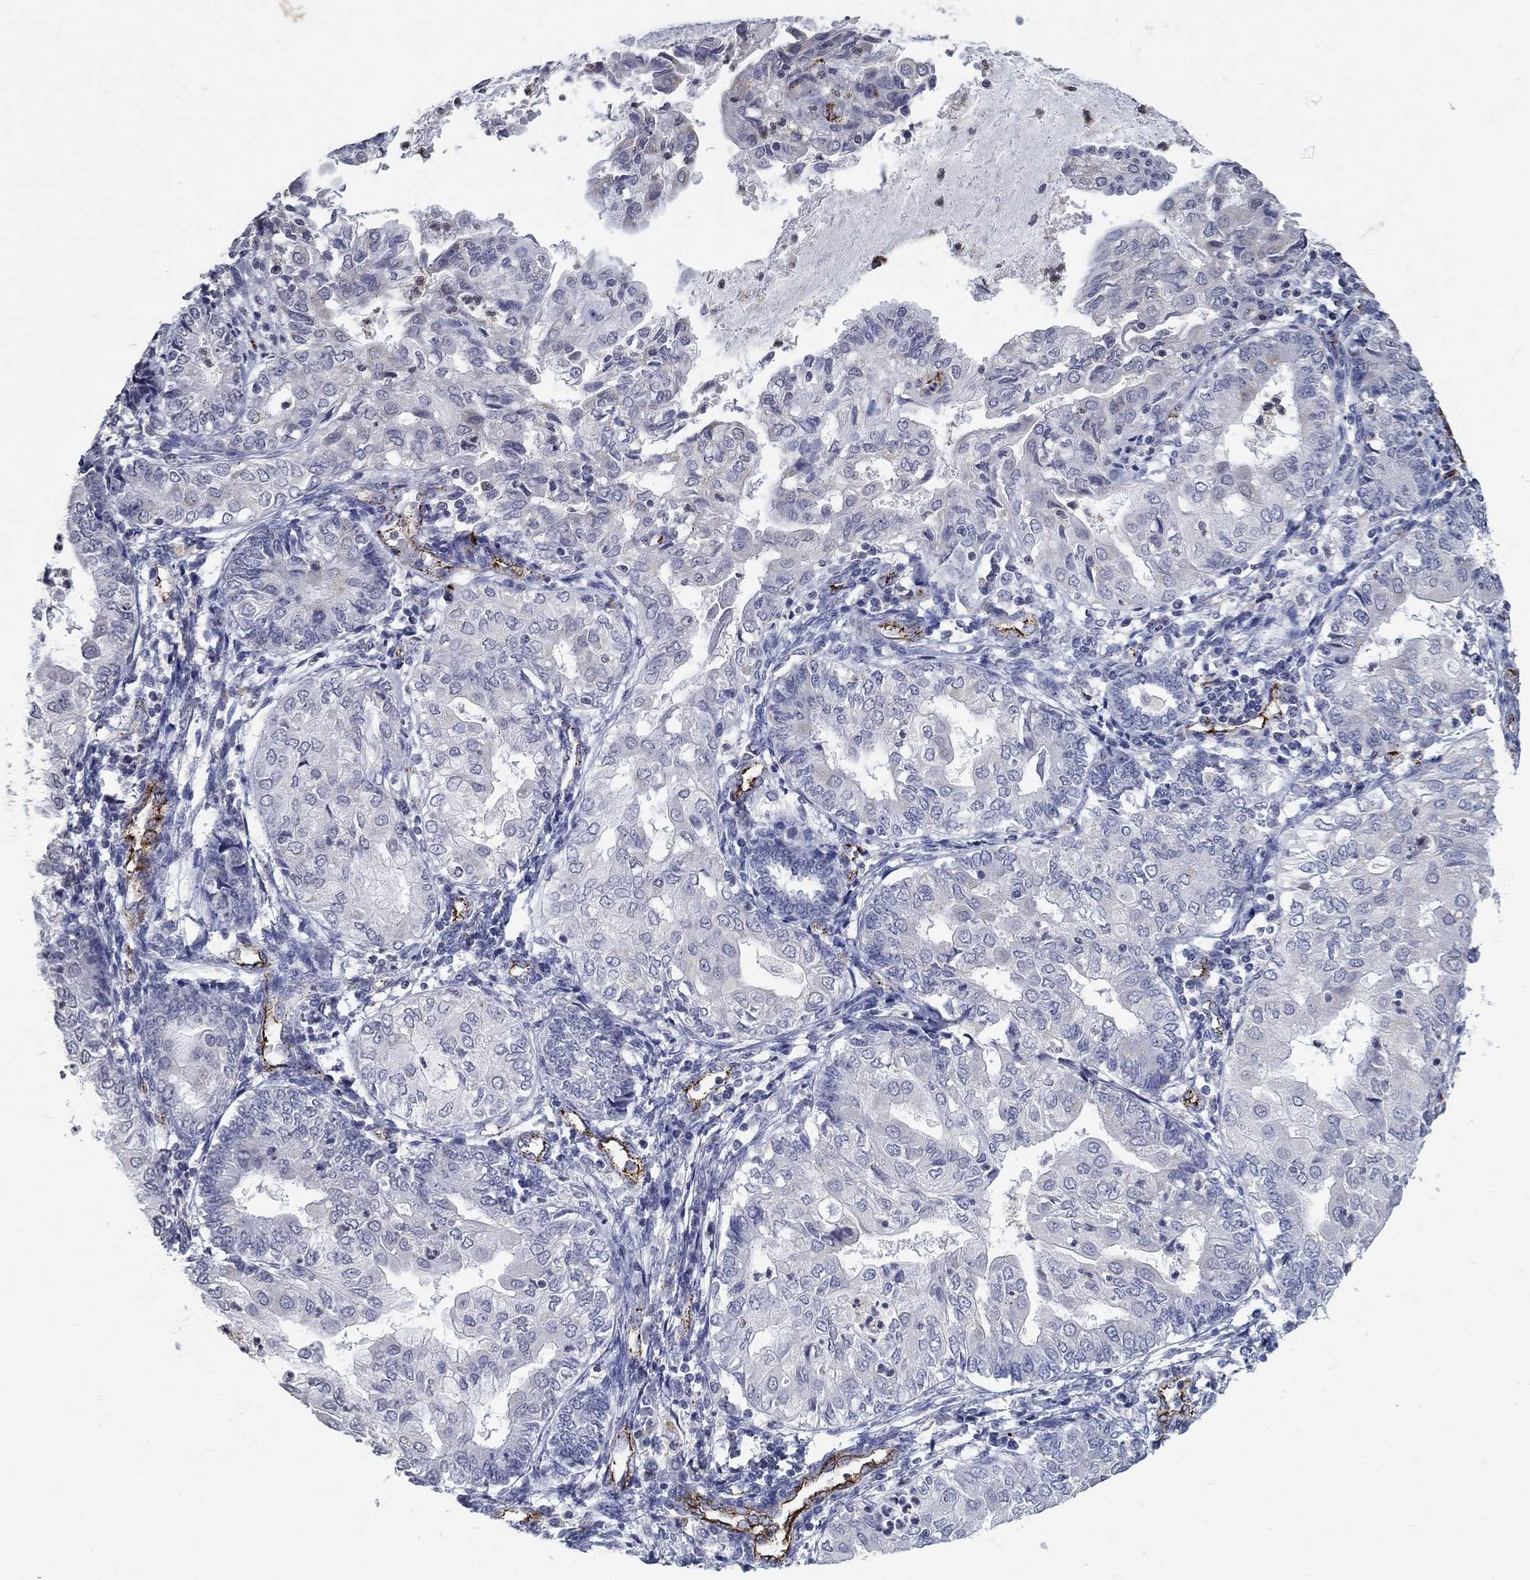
{"staining": {"intensity": "negative", "quantity": "none", "location": "none"}, "tissue": "endometrial cancer", "cell_type": "Tumor cells", "image_type": "cancer", "snomed": [{"axis": "morphology", "description": "Adenocarcinoma, NOS"}, {"axis": "topography", "description": "Endometrium"}], "caption": "There is no significant positivity in tumor cells of adenocarcinoma (endometrial).", "gene": "TINAG", "patient": {"sex": "female", "age": 68}}